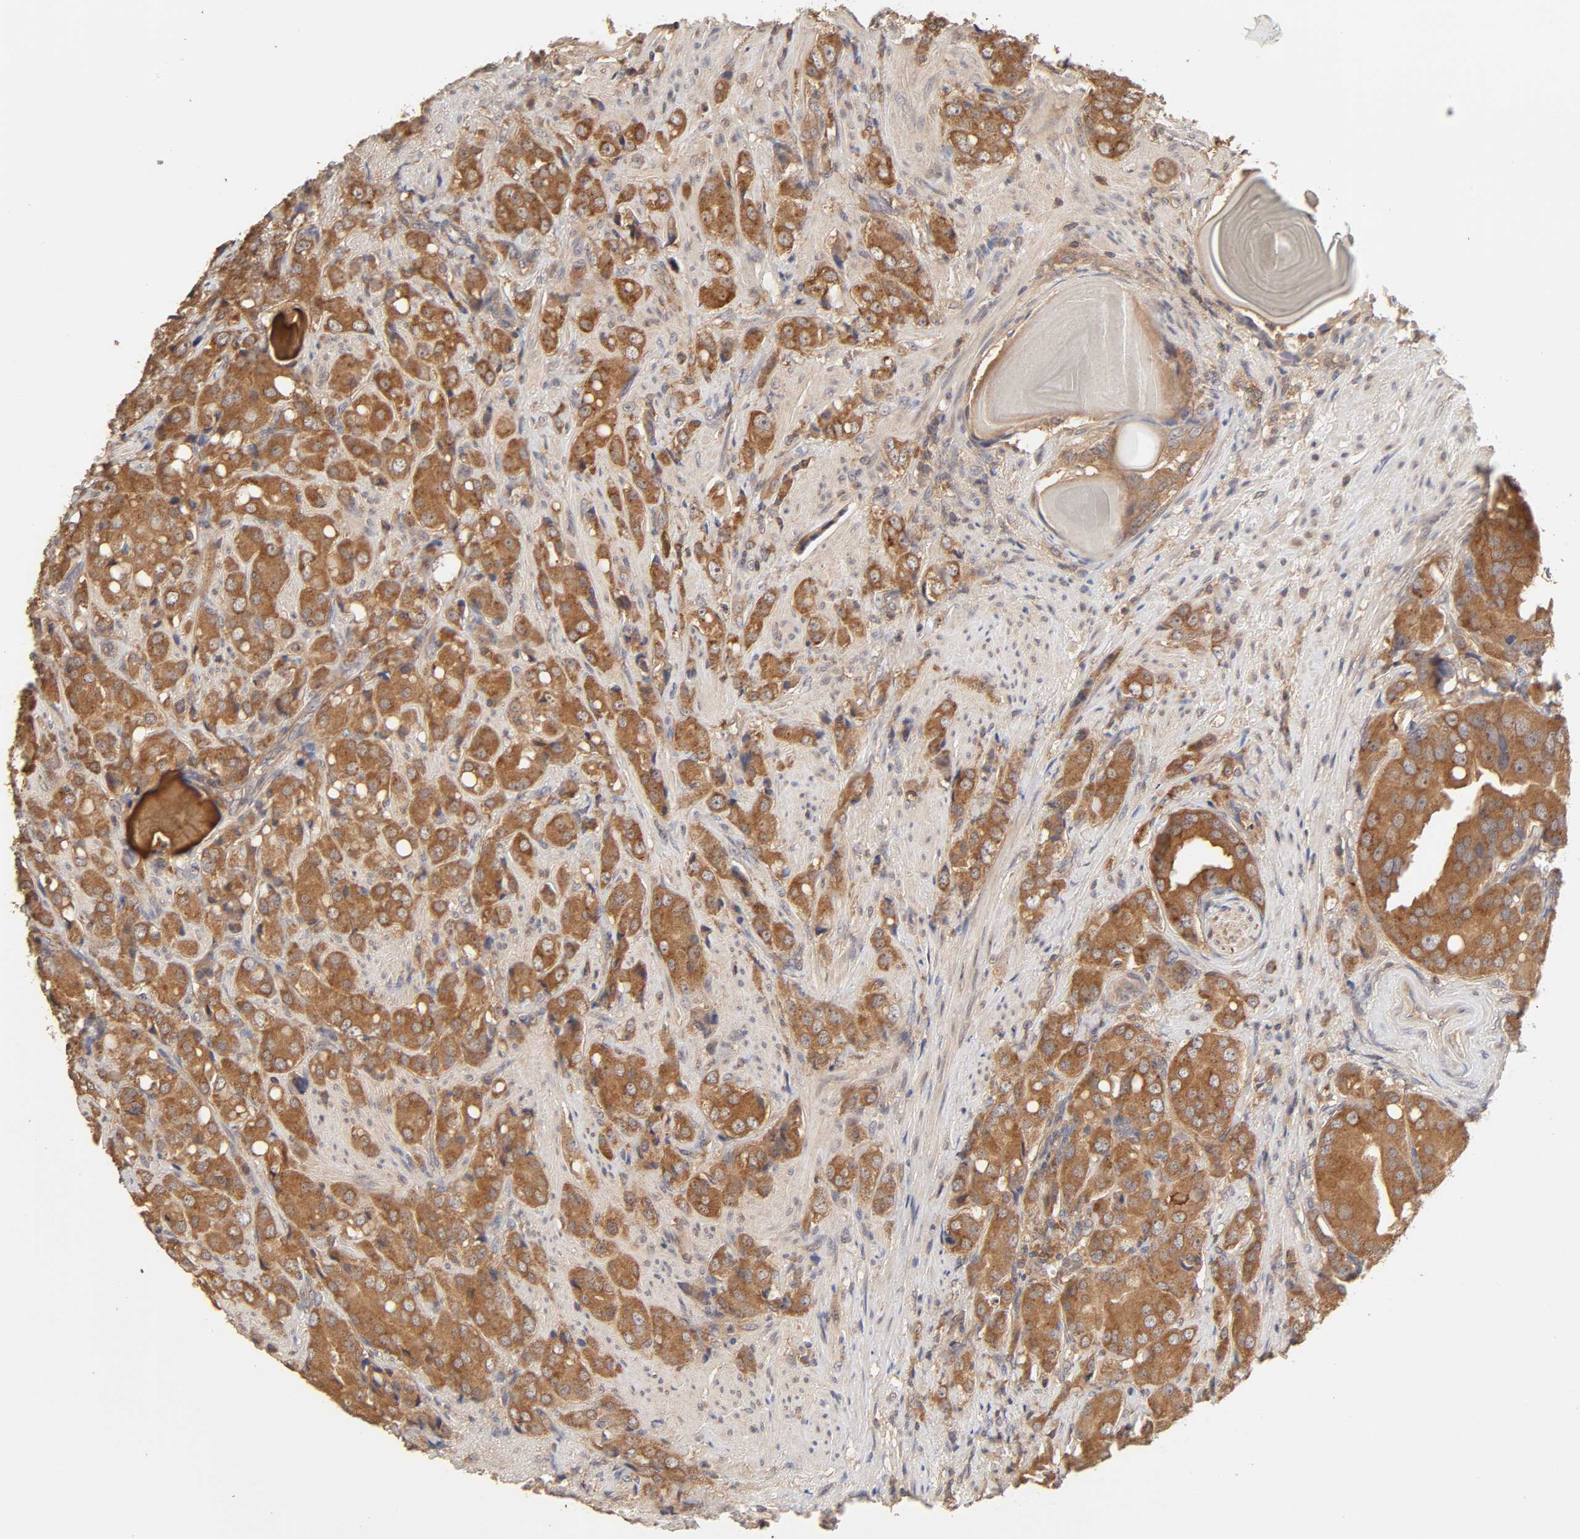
{"staining": {"intensity": "moderate", "quantity": ">75%", "location": "cytoplasmic/membranous"}, "tissue": "prostate cancer", "cell_type": "Tumor cells", "image_type": "cancer", "snomed": [{"axis": "morphology", "description": "Adenocarcinoma, High grade"}, {"axis": "topography", "description": "Prostate"}], "caption": "This micrograph exhibits IHC staining of human high-grade adenocarcinoma (prostate), with medium moderate cytoplasmic/membranous staining in about >75% of tumor cells.", "gene": "AP1G2", "patient": {"sex": "male", "age": 68}}